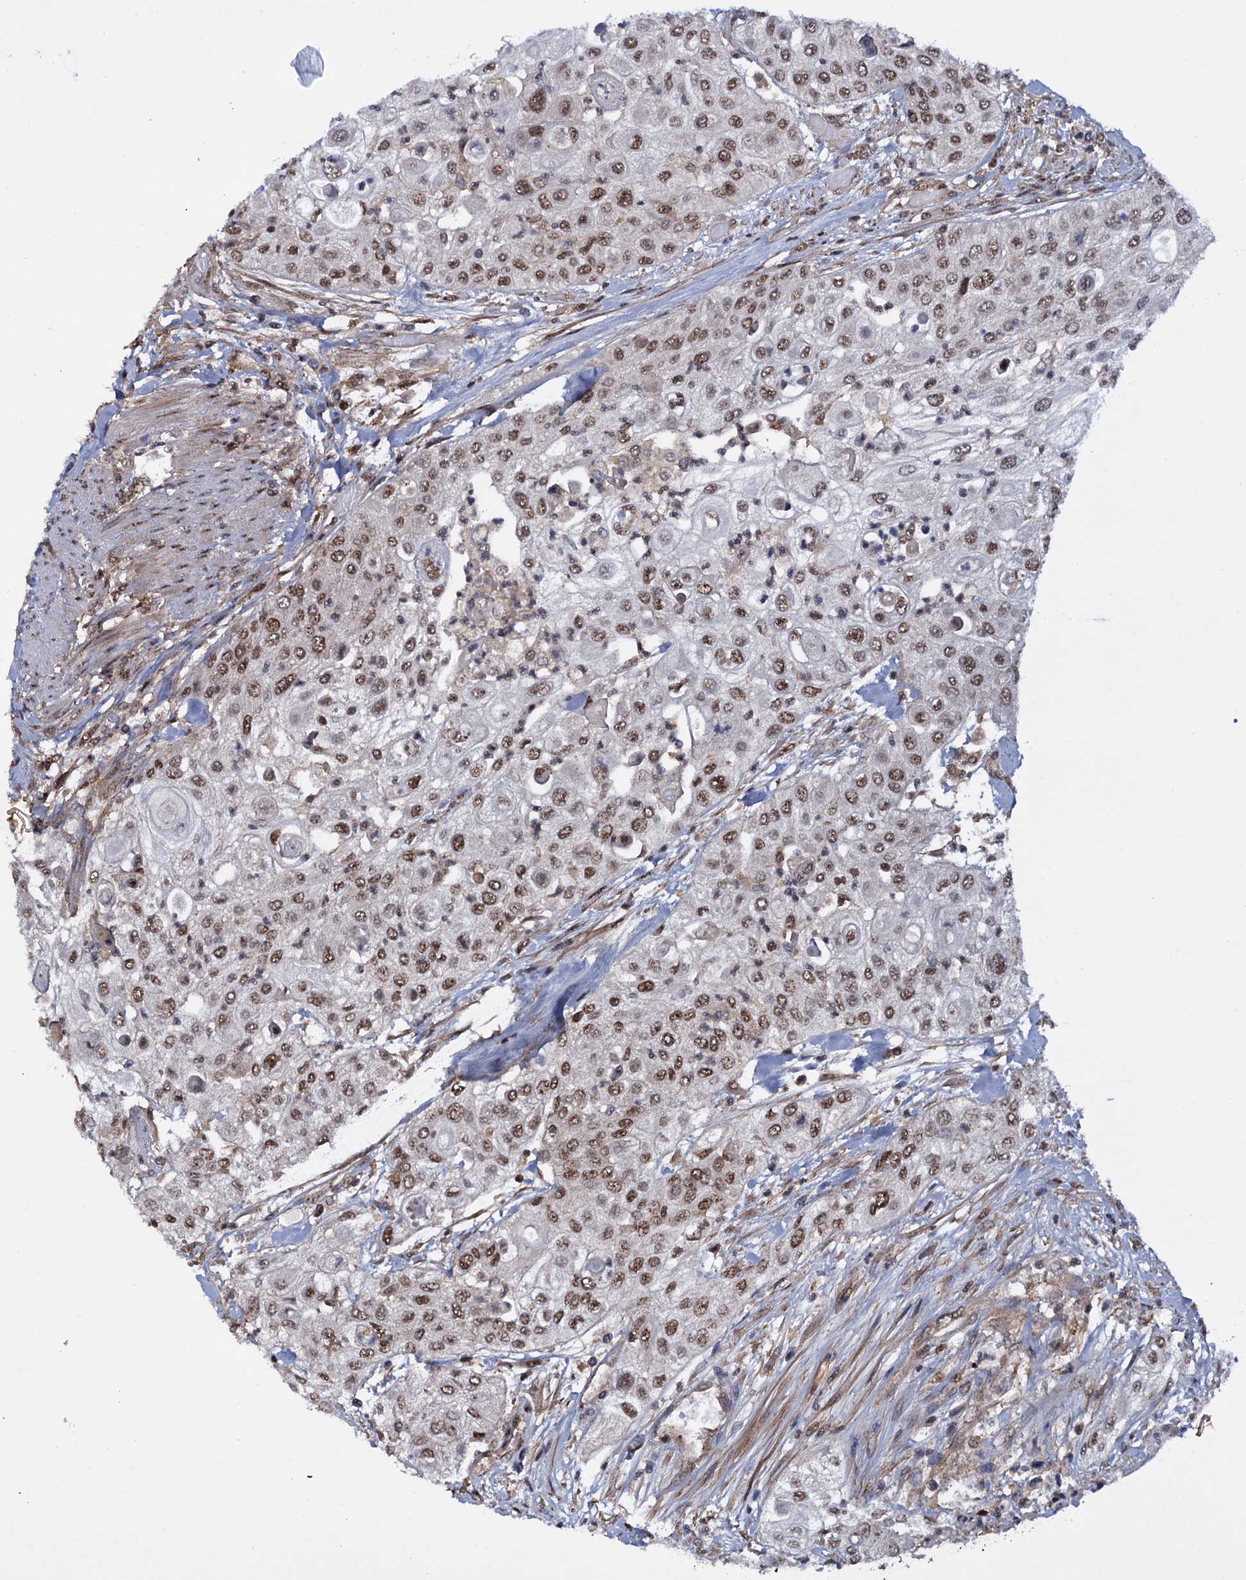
{"staining": {"intensity": "moderate", "quantity": ">75%", "location": "nuclear"}, "tissue": "urothelial cancer", "cell_type": "Tumor cells", "image_type": "cancer", "snomed": [{"axis": "morphology", "description": "Urothelial carcinoma, High grade"}, {"axis": "topography", "description": "Urinary bladder"}], "caption": "A photomicrograph of human urothelial cancer stained for a protein displays moderate nuclear brown staining in tumor cells.", "gene": "TBC1D12", "patient": {"sex": "female", "age": 79}}